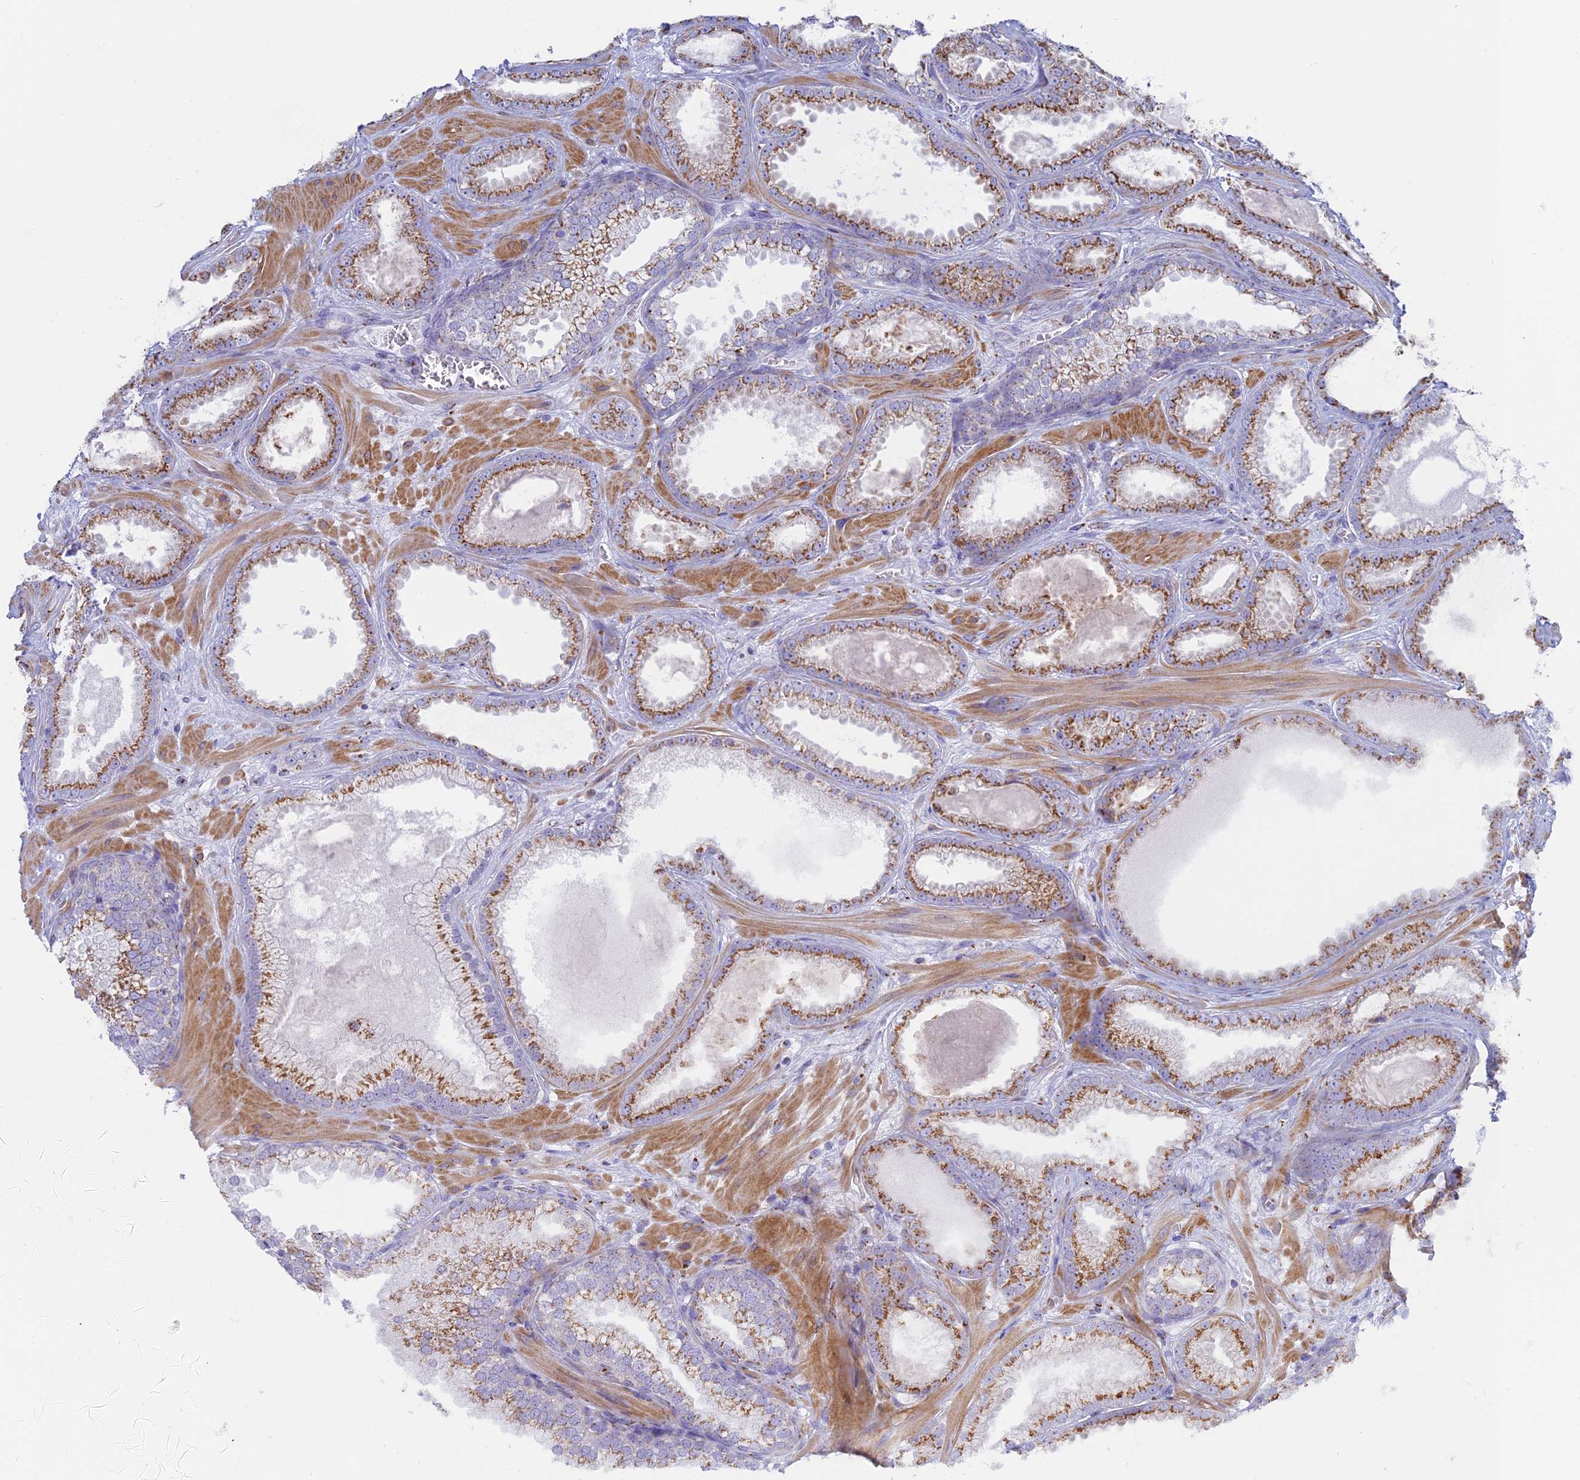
{"staining": {"intensity": "moderate", "quantity": ">75%", "location": "cytoplasmic/membranous"}, "tissue": "prostate cancer", "cell_type": "Tumor cells", "image_type": "cancer", "snomed": [{"axis": "morphology", "description": "Adenocarcinoma, Low grade"}, {"axis": "topography", "description": "Prostate"}], "caption": "Prostate cancer (low-grade adenocarcinoma) stained with a protein marker displays moderate staining in tumor cells.", "gene": "HS2ST1", "patient": {"sex": "male", "age": 57}}